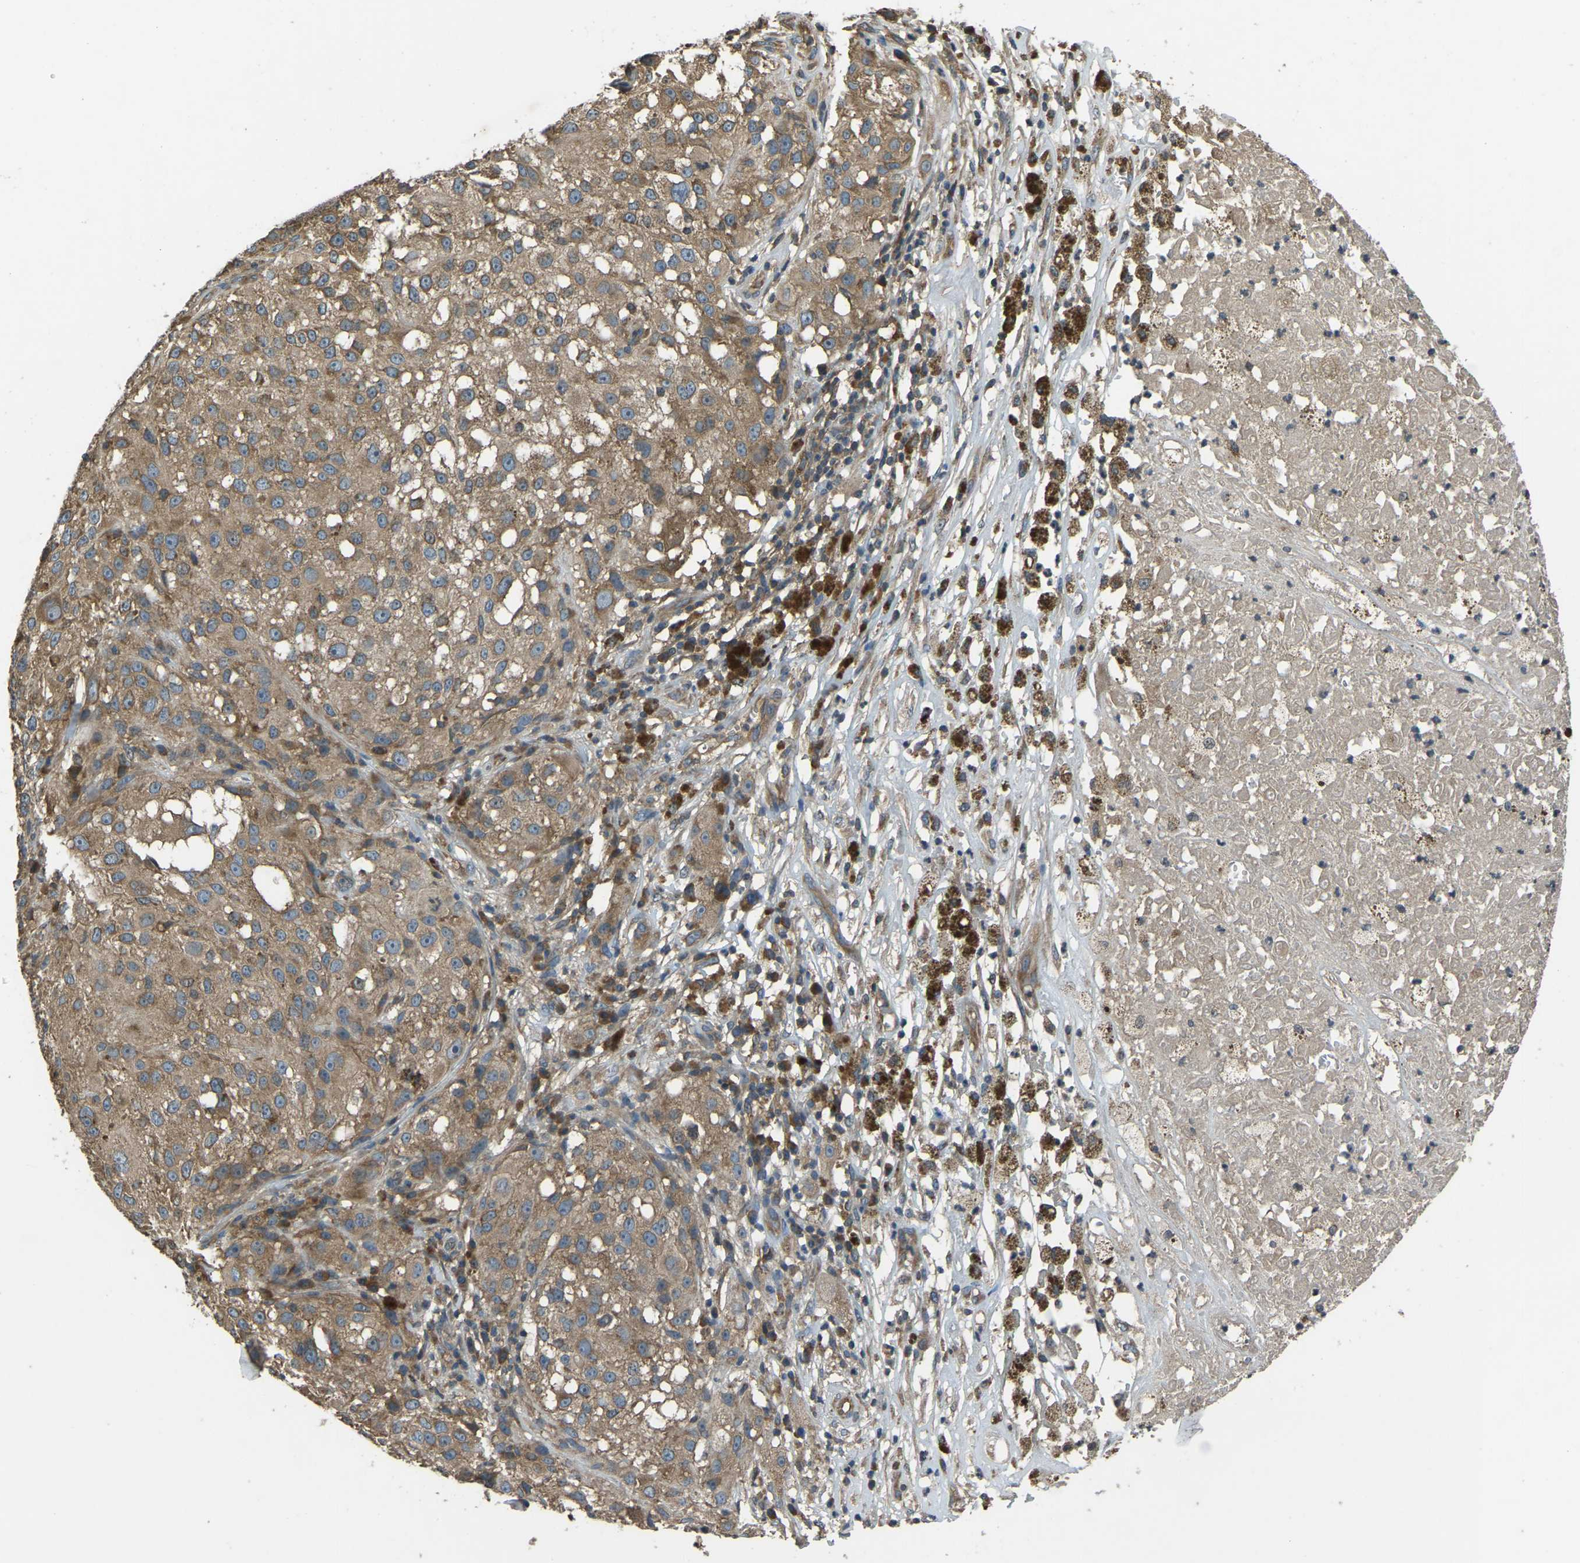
{"staining": {"intensity": "moderate", "quantity": ">75%", "location": "cytoplasmic/membranous"}, "tissue": "melanoma", "cell_type": "Tumor cells", "image_type": "cancer", "snomed": [{"axis": "morphology", "description": "Necrosis, NOS"}, {"axis": "morphology", "description": "Malignant melanoma, NOS"}, {"axis": "topography", "description": "Skin"}], "caption": "Protein expression analysis of human malignant melanoma reveals moderate cytoplasmic/membranous staining in about >75% of tumor cells.", "gene": "AIMP1", "patient": {"sex": "female", "age": 87}}